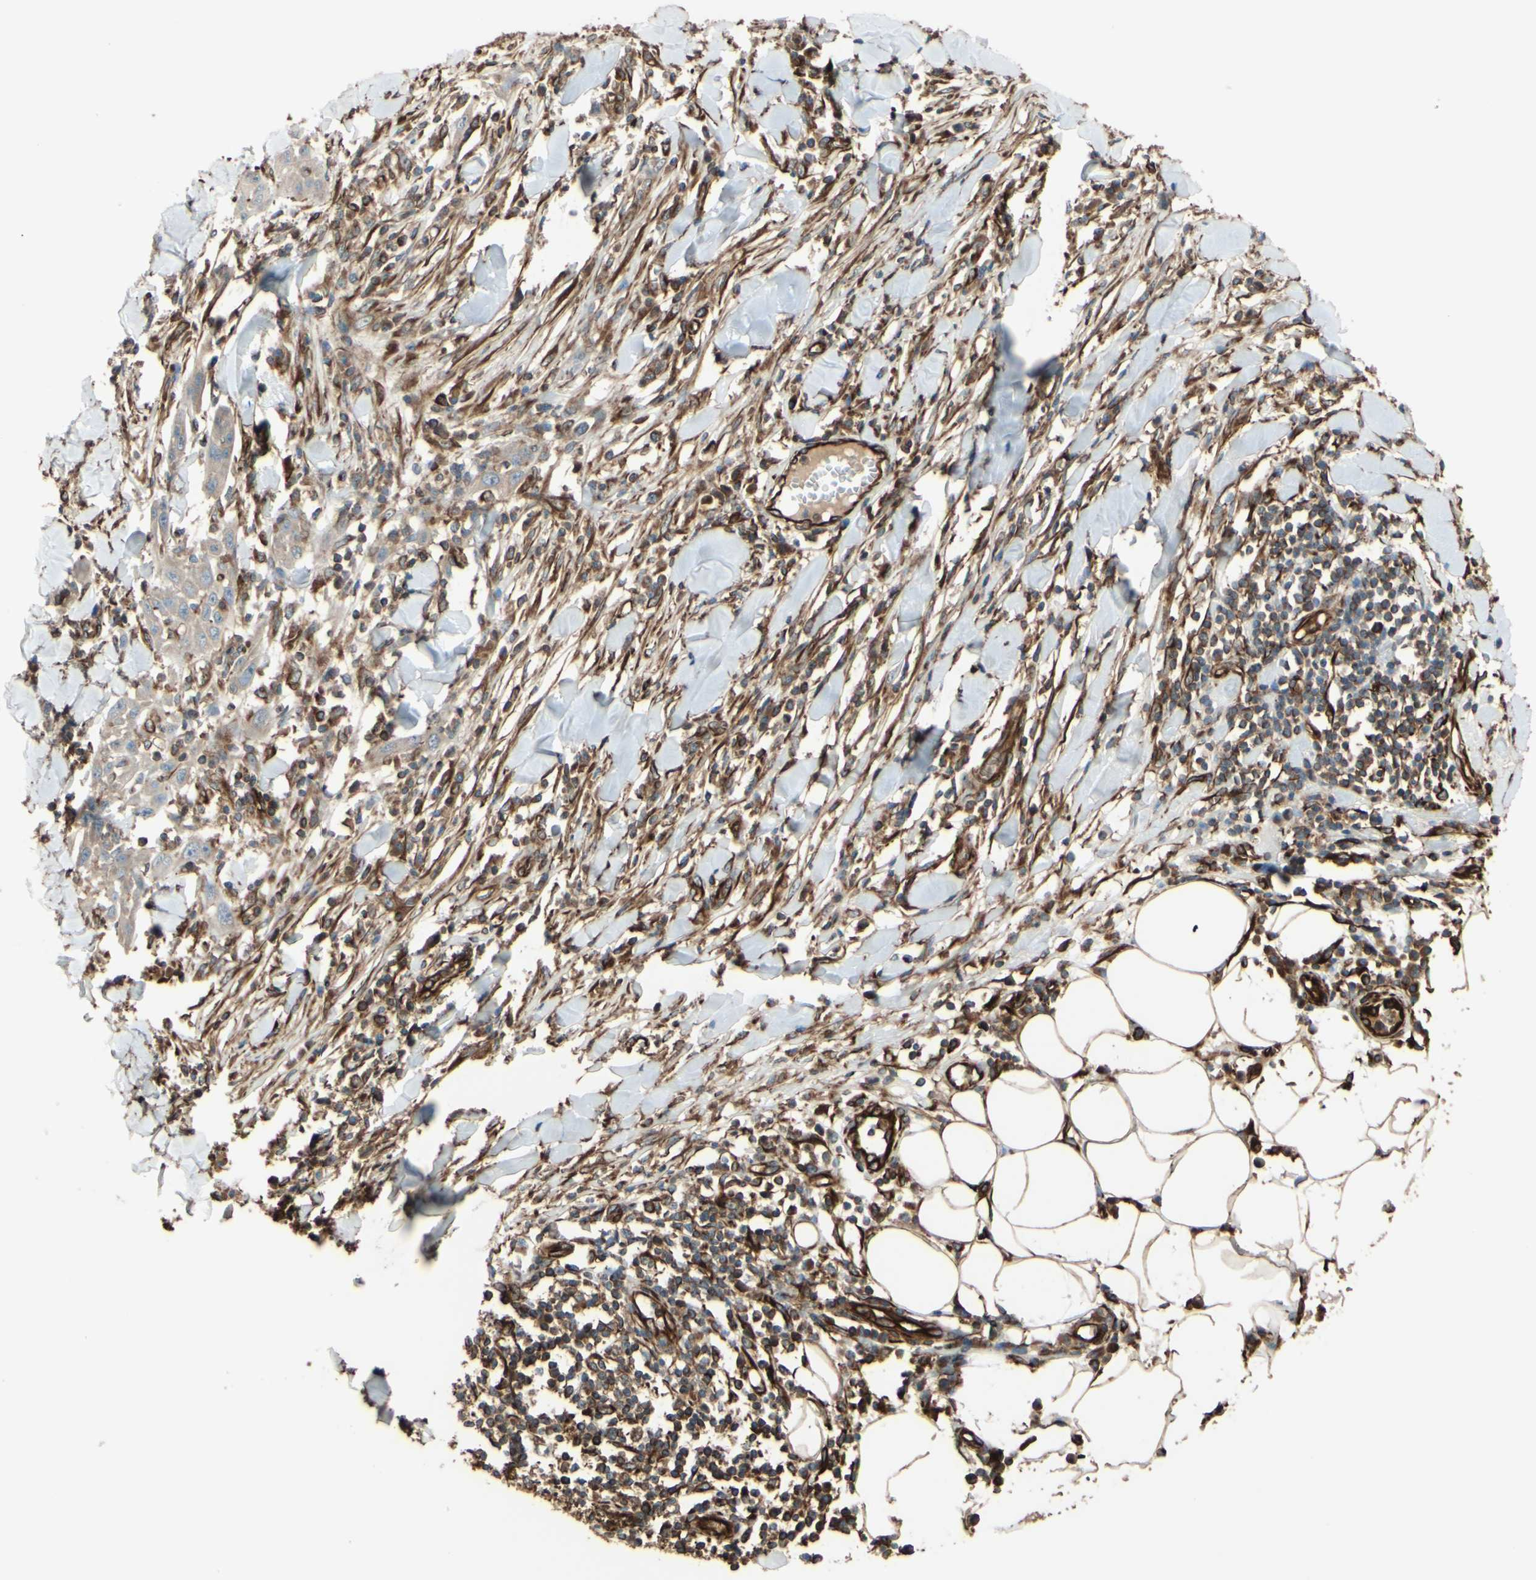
{"staining": {"intensity": "weak", "quantity": ">75%", "location": "cytoplasmic/membranous"}, "tissue": "skin cancer", "cell_type": "Tumor cells", "image_type": "cancer", "snomed": [{"axis": "morphology", "description": "Squamous cell carcinoma, NOS"}, {"axis": "topography", "description": "Skin"}], "caption": "Immunohistochemistry staining of skin cancer (squamous cell carcinoma), which exhibits low levels of weak cytoplasmic/membranous expression in approximately >75% of tumor cells indicating weak cytoplasmic/membranous protein staining. The staining was performed using DAB (3,3'-diaminobenzidine) (brown) for protein detection and nuclei were counterstained in hematoxylin (blue).", "gene": "TRAF2", "patient": {"sex": "male", "age": 24}}